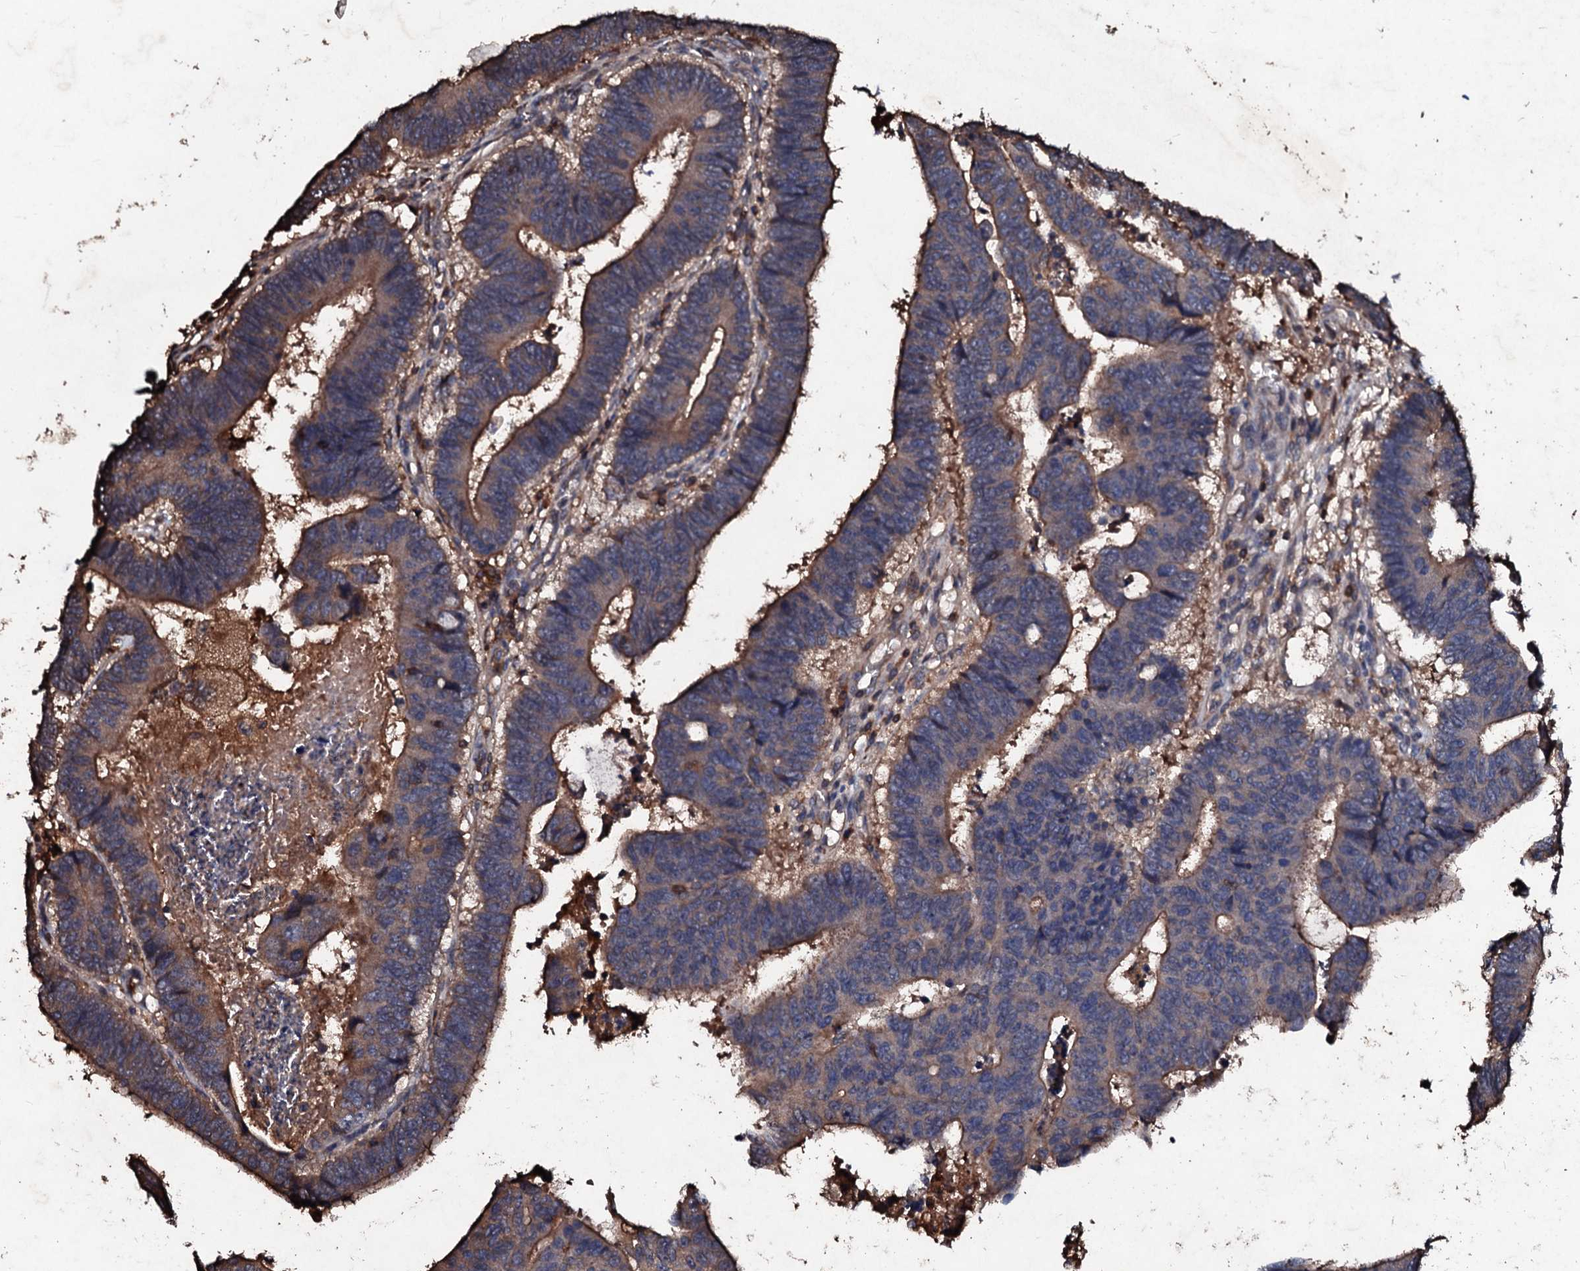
{"staining": {"intensity": "moderate", "quantity": "25%-75%", "location": "cytoplasmic/membranous"}, "tissue": "colorectal cancer", "cell_type": "Tumor cells", "image_type": "cancer", "snomed": [{"axis": "morphology", "description": "Adenocarcinoma, NOS"}, {"axis": "topography", "description": "Rectum"}], "caption": "This micrograph reveals immunohistochemistry staining of adenocarcinoma (colorectal), with medium moderate cytoplasmic/membranous positivity in about 25%-75% of tumor cells.", "gene": "KERA", "patient": {"sex": "male", "age": 84}}